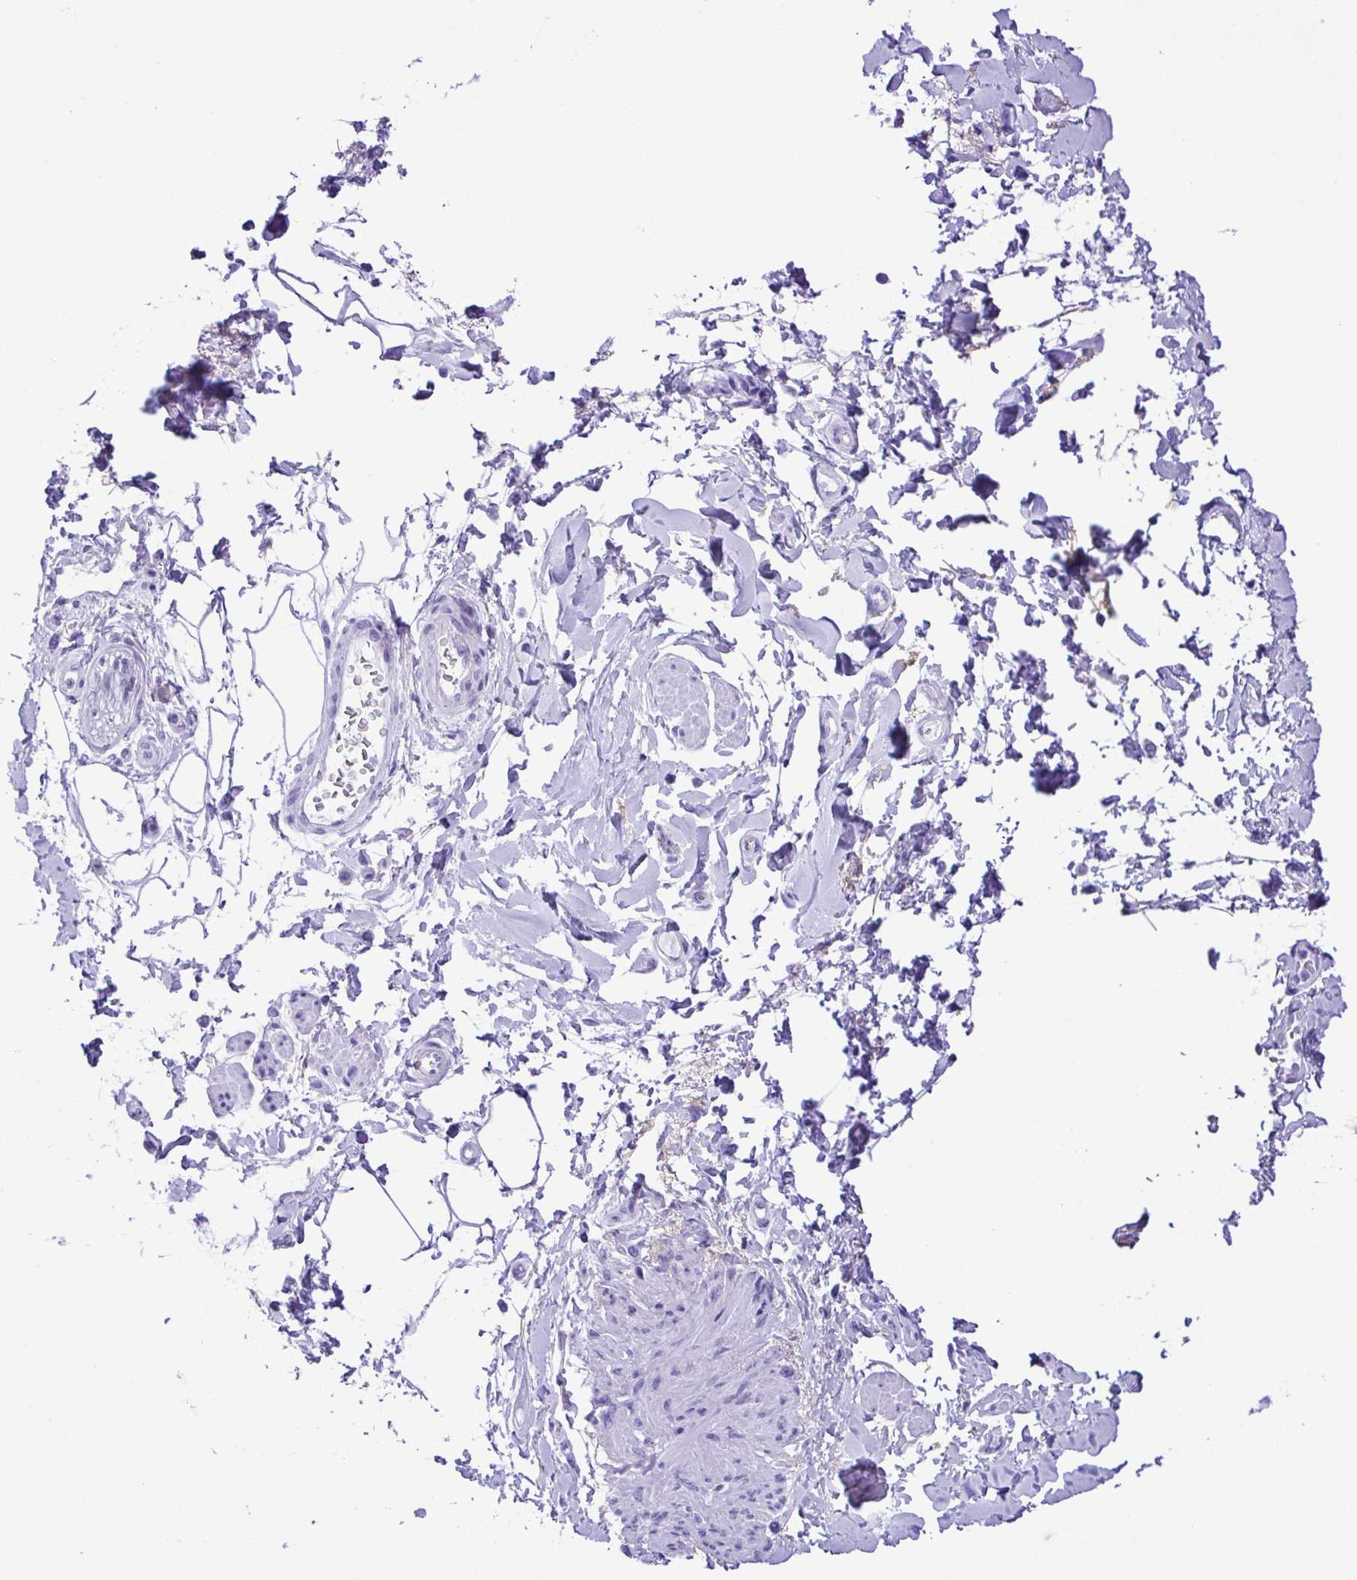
{"staining": {"intensity": "negative", "quantity": "none", "location": "none"}, "tissue": "adipose tissue", "cell_type": "Adipocytes", "image_type": "normal", "snomed": [{"axis": "morphology", "description": "Normal tissue, NOS"}, {"axis": "topography", "description": "Urinary bladder"}, {"axis": "topography", "description": "Peripheral nerve tissue"}], "caption": "Adipocytes are negative for protein expression in normal human adipose tissue. (Immunohistochemistry (ihc), brightfield microscopy, high magnification).", "gene": "PAK3", "patient": {"sex": "female", "age": 60}}